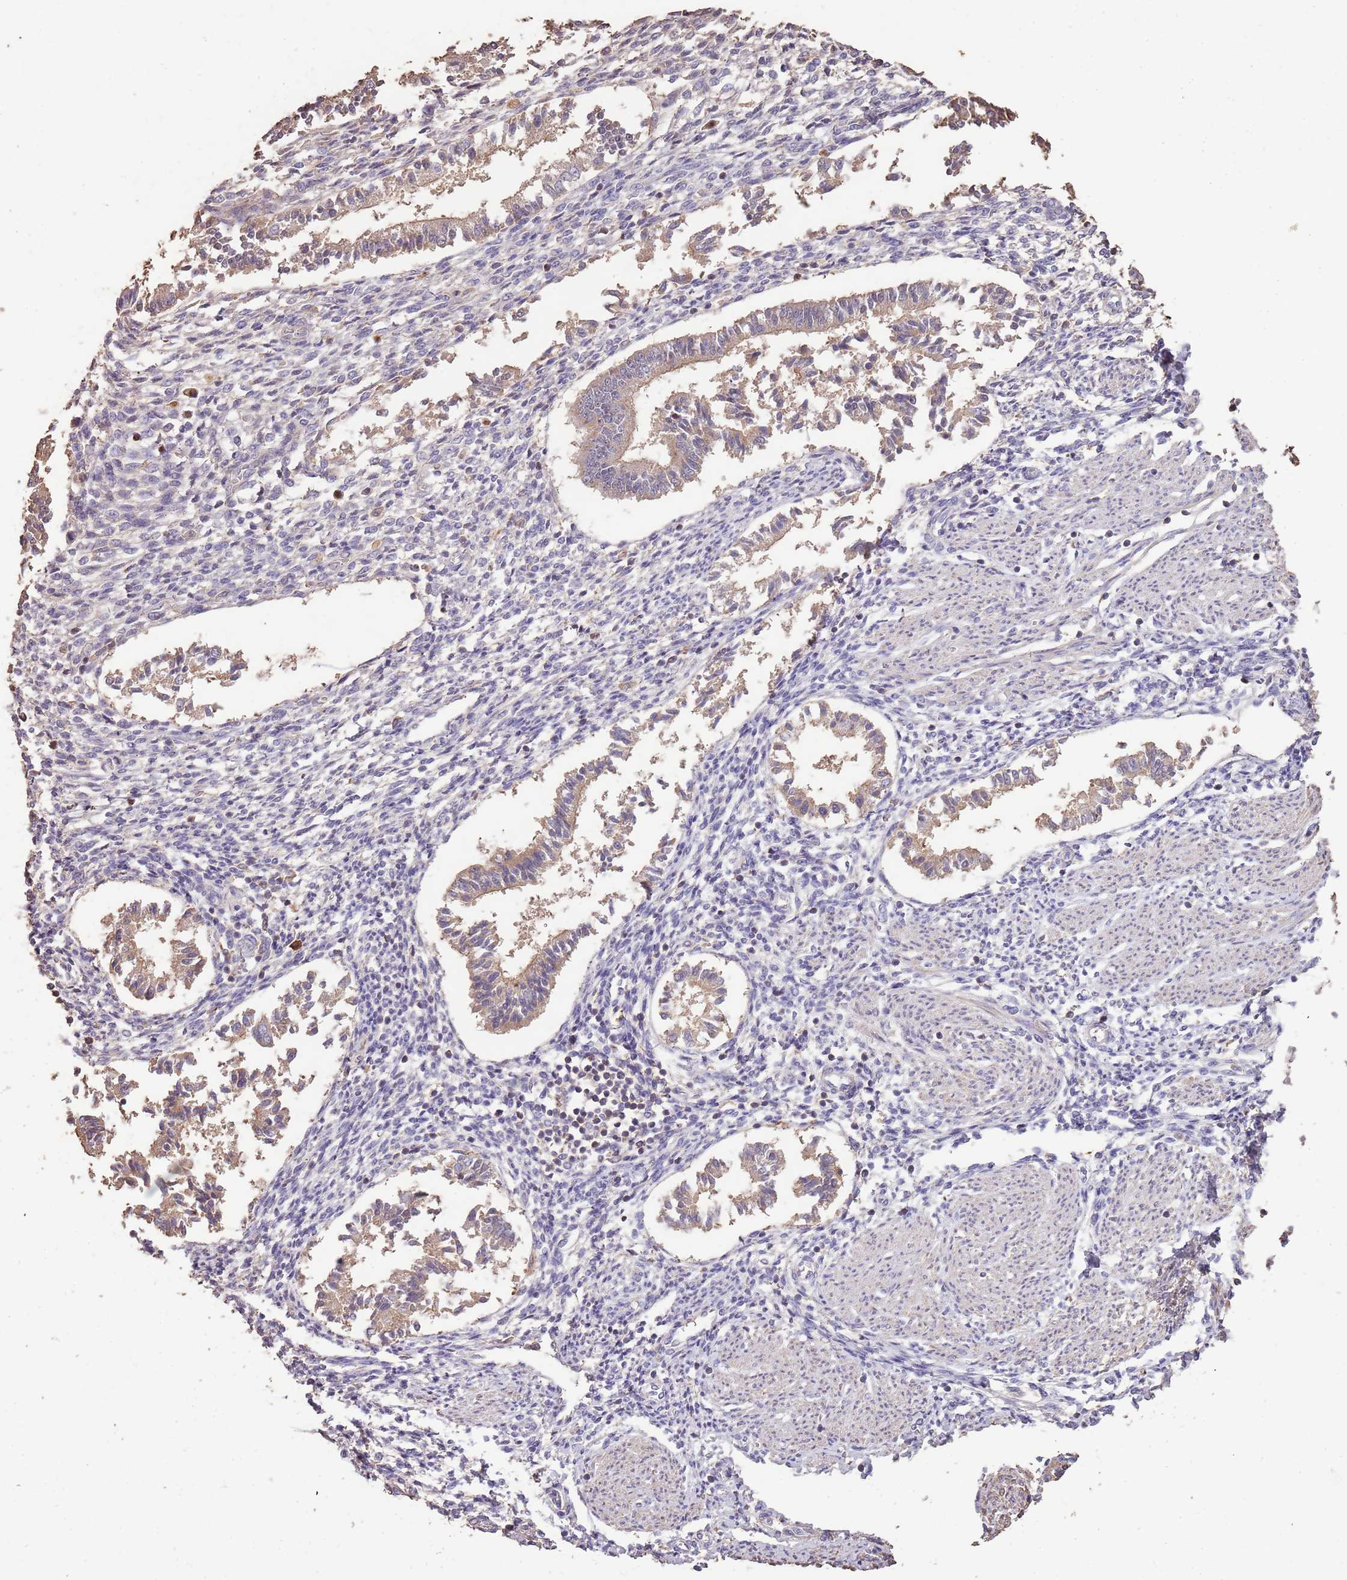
{"staining": {"intensity": "negative", "quantity": "none", "location": "none"}, "tissue": "endometrium", "cell_type": "Cells in endometrial stroma", "image_type": "normal", "snomed": [{"axis": "morphology", "description": "Normal tissue, NOS"}, {"axis": "topography", "description": "Uterus"}, {"axis": "topography", "description": "Endometrium"}], "caption": "Histopathology image shows no significant protein staining in cells in endometrial stroma of unremarkable endometrium. The staining was performed using DAB to visualize the protein expression in brown, while the nuclei were stained in blue with hematoxylin (Magnification: 20x).", "gene": "FECH", "patient": {"sex": "female", "age": 48}}